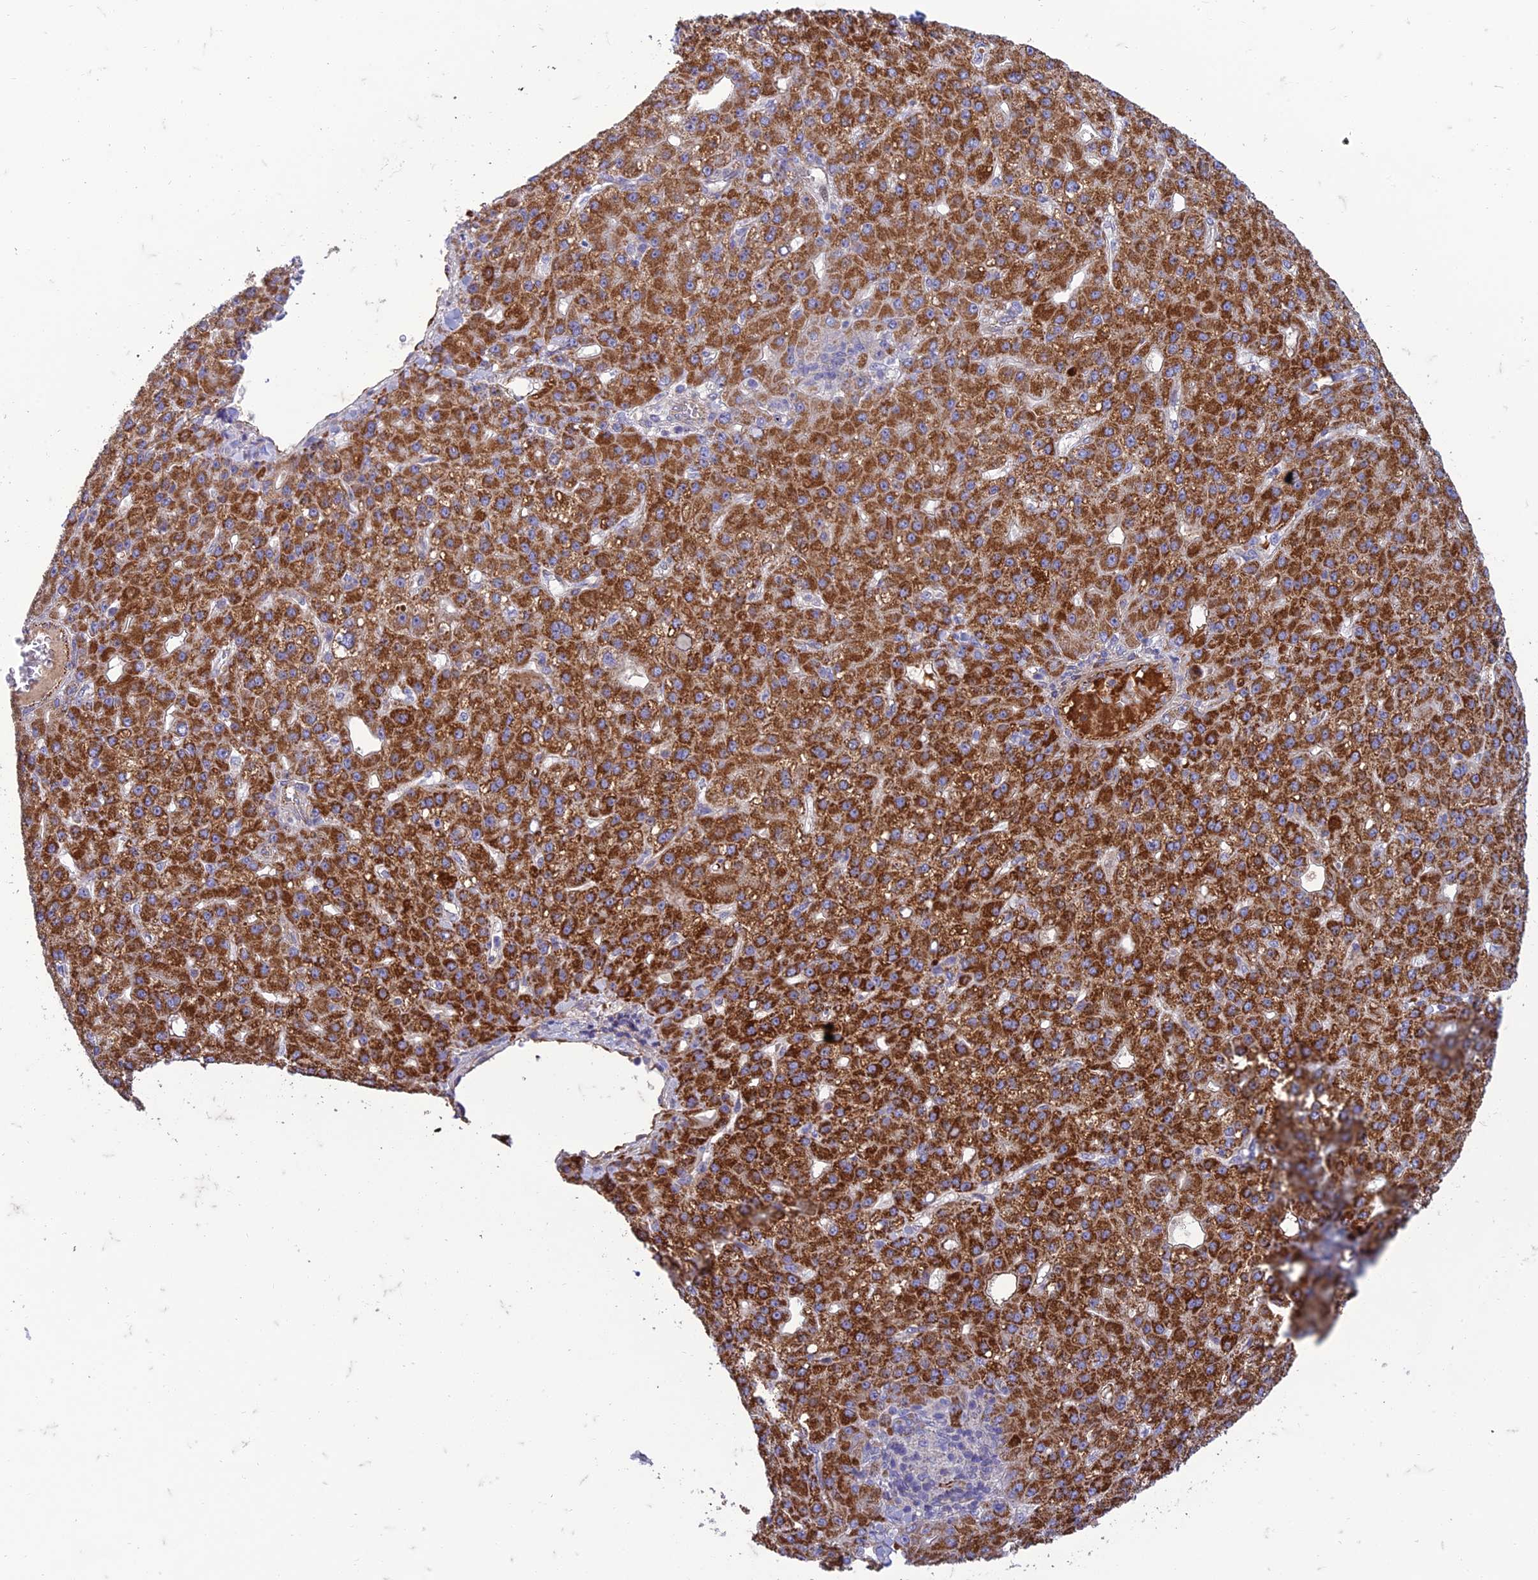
{"staining": {"intensity": "strong", "quantity": ">75%", "location": "cytoplasmic/membranous"}, "tissue": "liver cancer", "cell_type": "Tumor cells", "image_type": "cancer", "snomed": [{"axis": "morphology", "description": "Carcinoma, Hepatocellular, NOS"}, {"axis": "topography", "description": "Liver"}], "caption": "The immunohistochemical stain shows strong cytoplasmic/membranous positivity in tumor cells of hepatocellular carcinoma (liver) tissue.", "gene": "SEL1L3", "patient": {"sex": "male", "age": 67}}